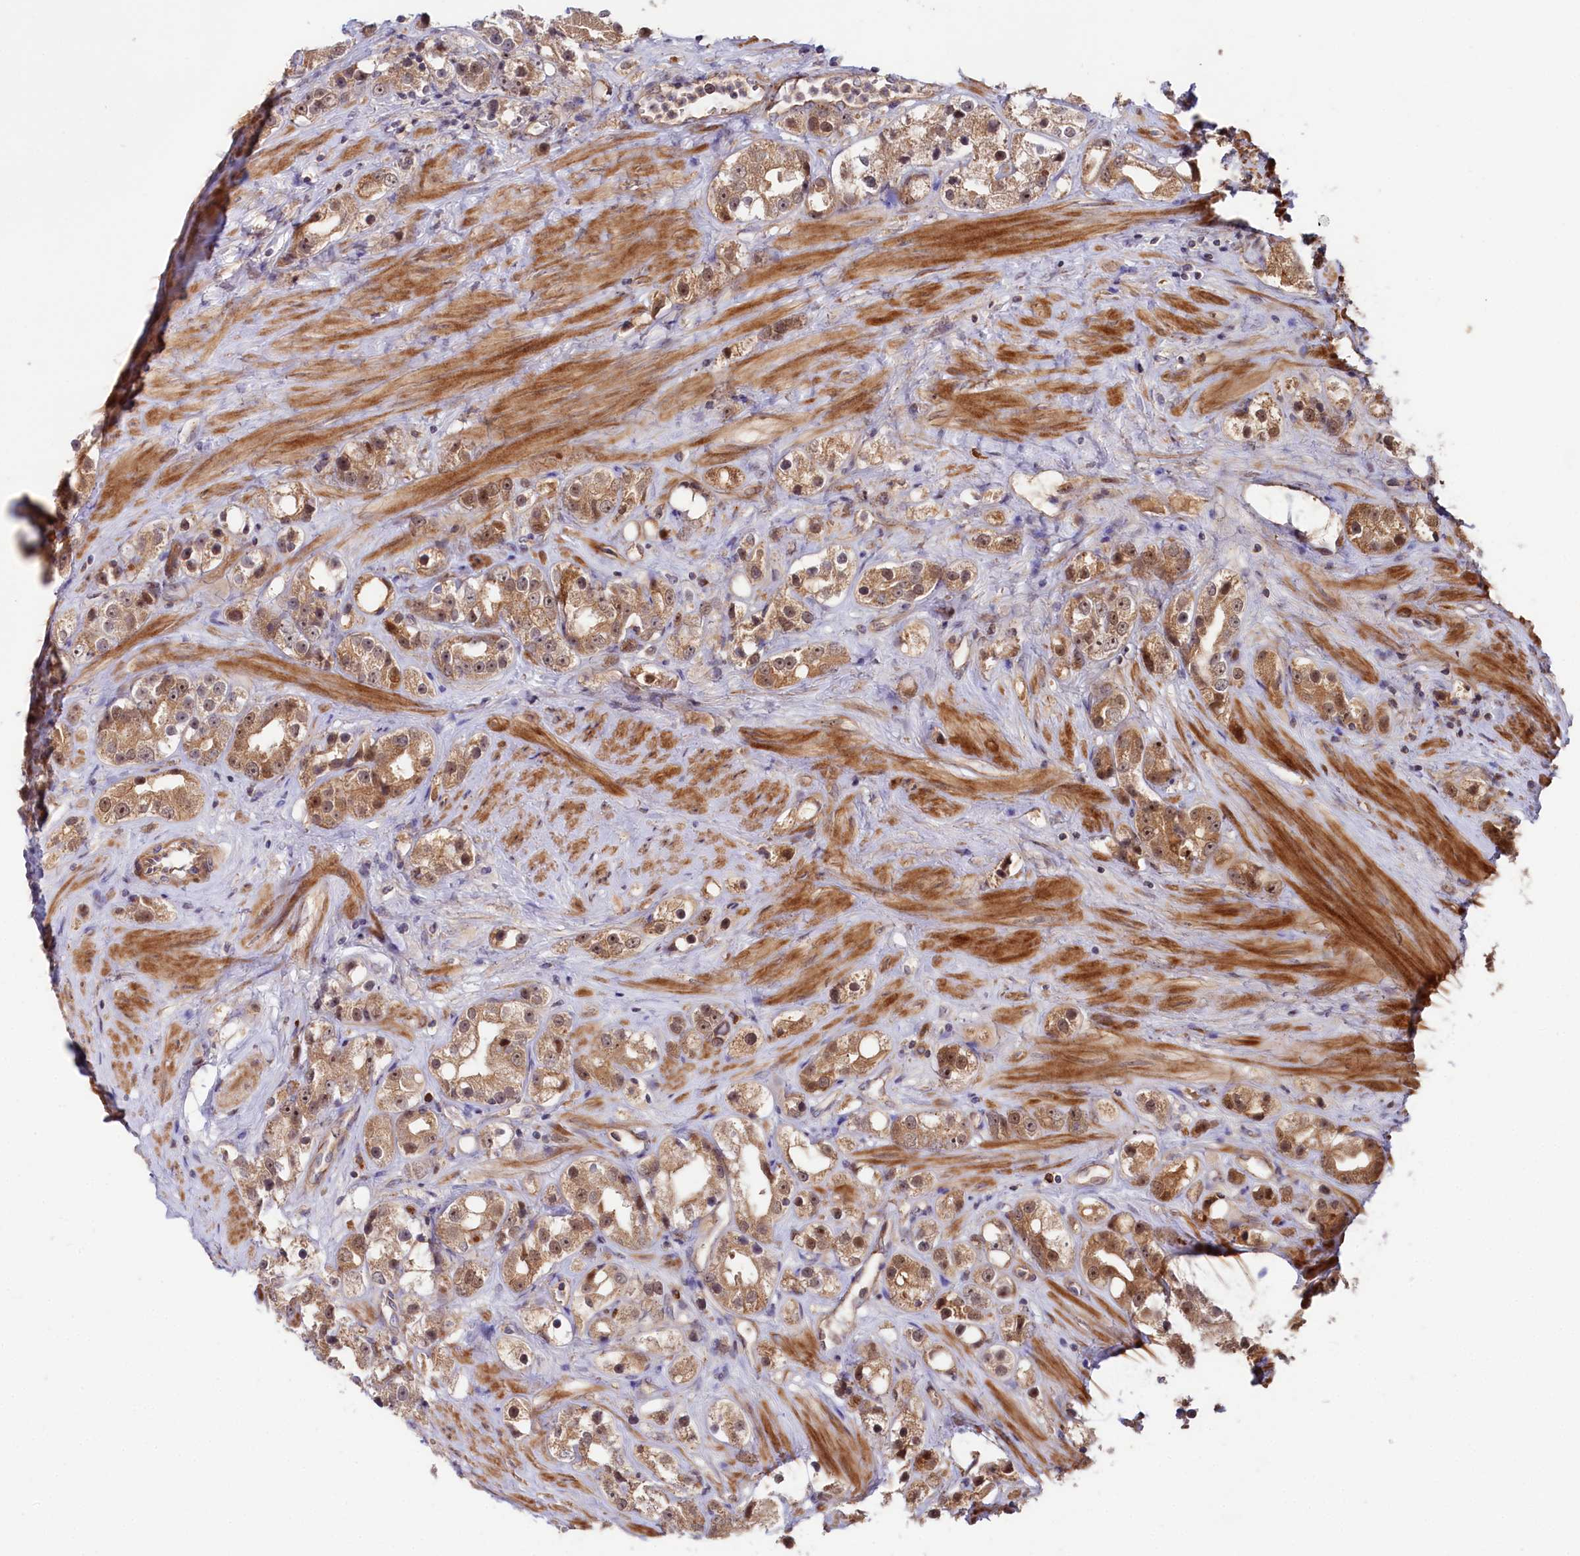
{"staining": {"intensity": "weak", "quantity": ">75%", "location": "cytoplasmic/membranous,nuclear"}, "tissue": "prostate cancer", "cell_type": "Tumor cells", "image_type": "cancer", "snomed": [{"axis": "morphology", "description": "Adenocarcinoma, NOS"}, {"axis": "topography", "description": "Prostate"}], "caption": "Approximately >75% of tumor cells in prostate cancer exhibit weak cytoplasmic/membranous and nuclear protein expression as visualized by brown immunohistochemical staining.", "gene": "NEDD1", "patient": {"sex": "male", "age": 79}}